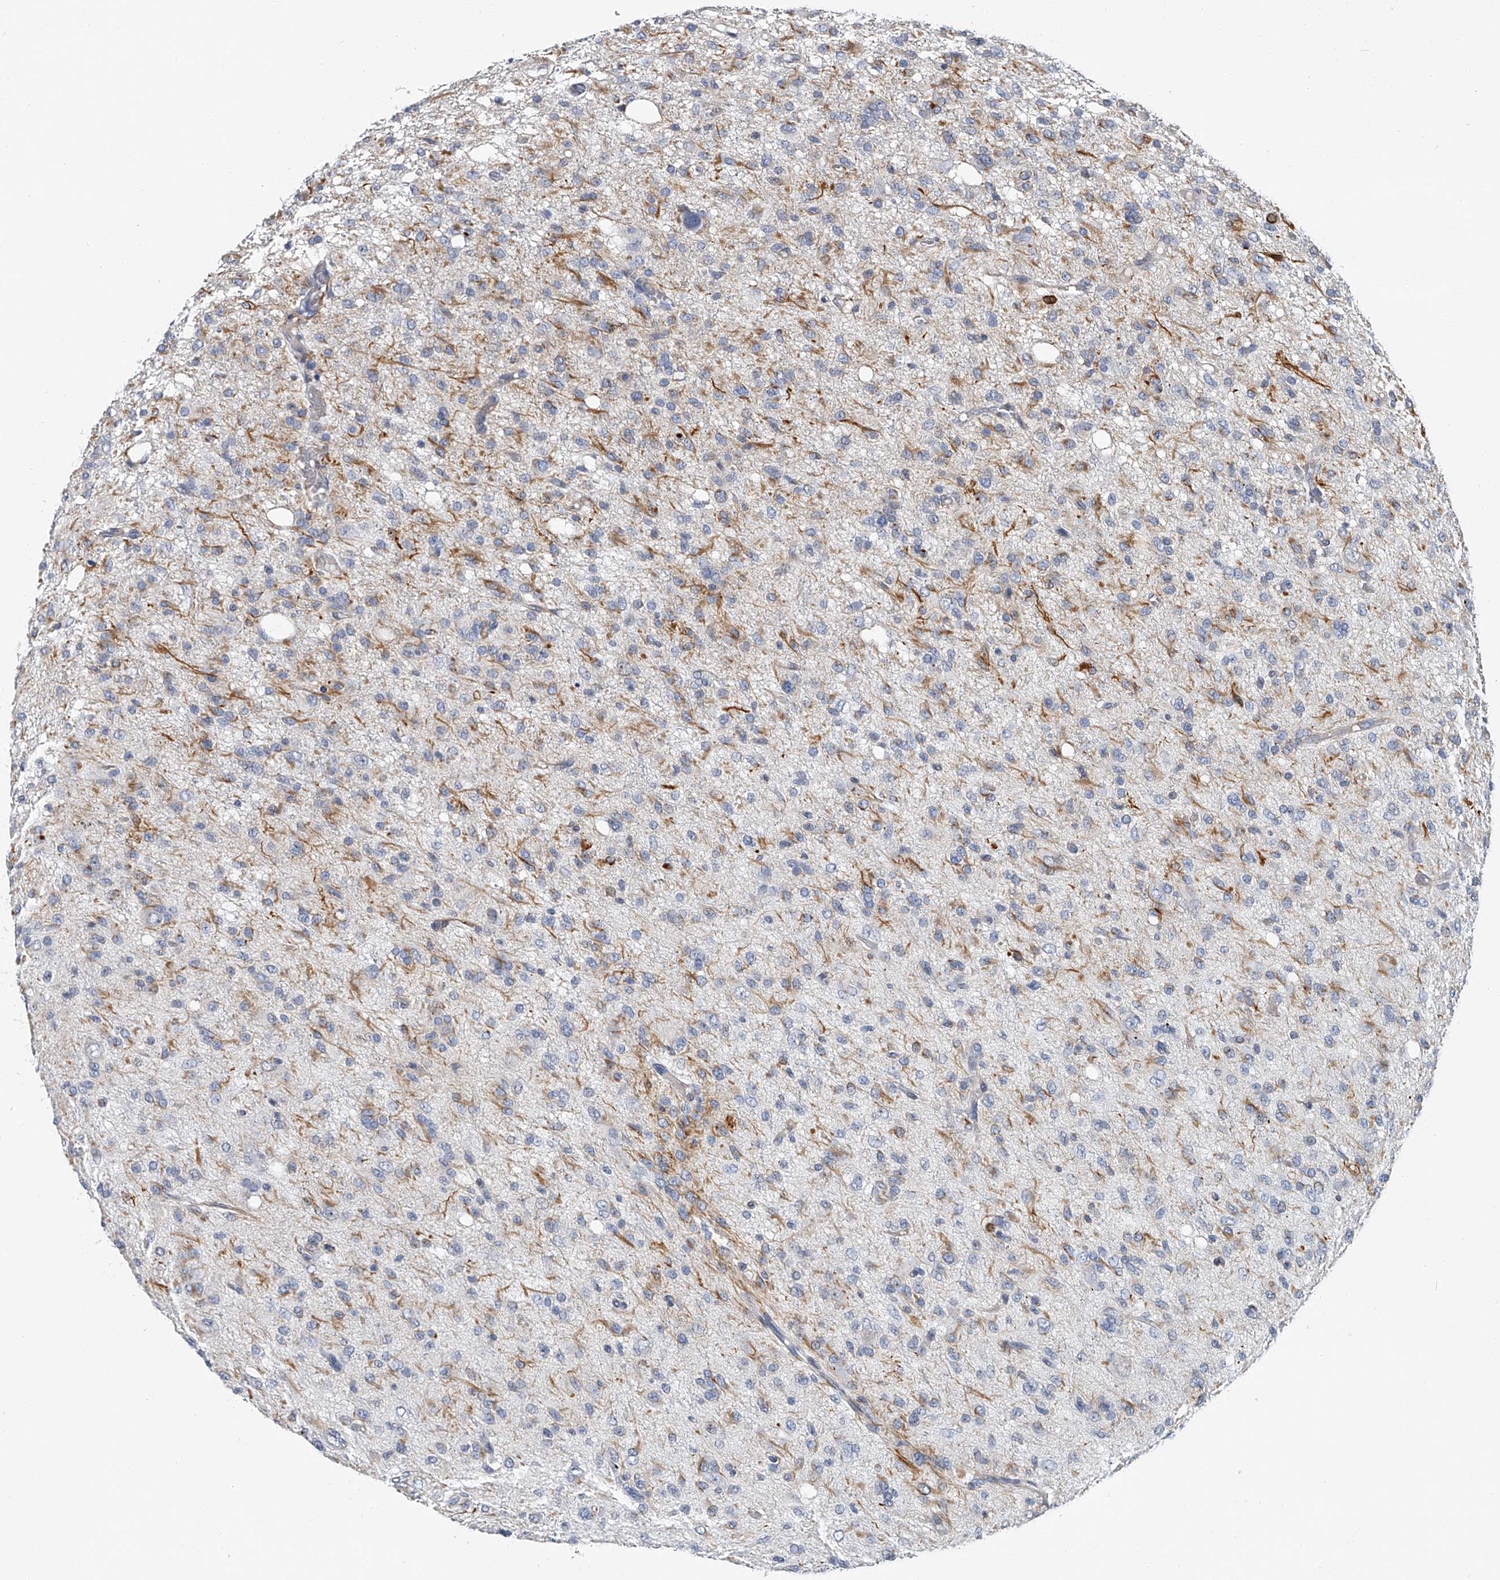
{"staining": {"intensity": "negative", "quantity": "none", "location": "none"}, "tissue": "glioma", "cell_type": "Tumor cells", "image_type": "cancer", "snomed": [{"axis": "morphology", "description": "Glioma, malignant, High grade"}, {"axis": "topography", "description": "Brain"}], "caption": "Tumor cells are negative for protein expression in human glioma.", "gene": "KIRREL1", "patient": {"sex": "female", "age": 59}}